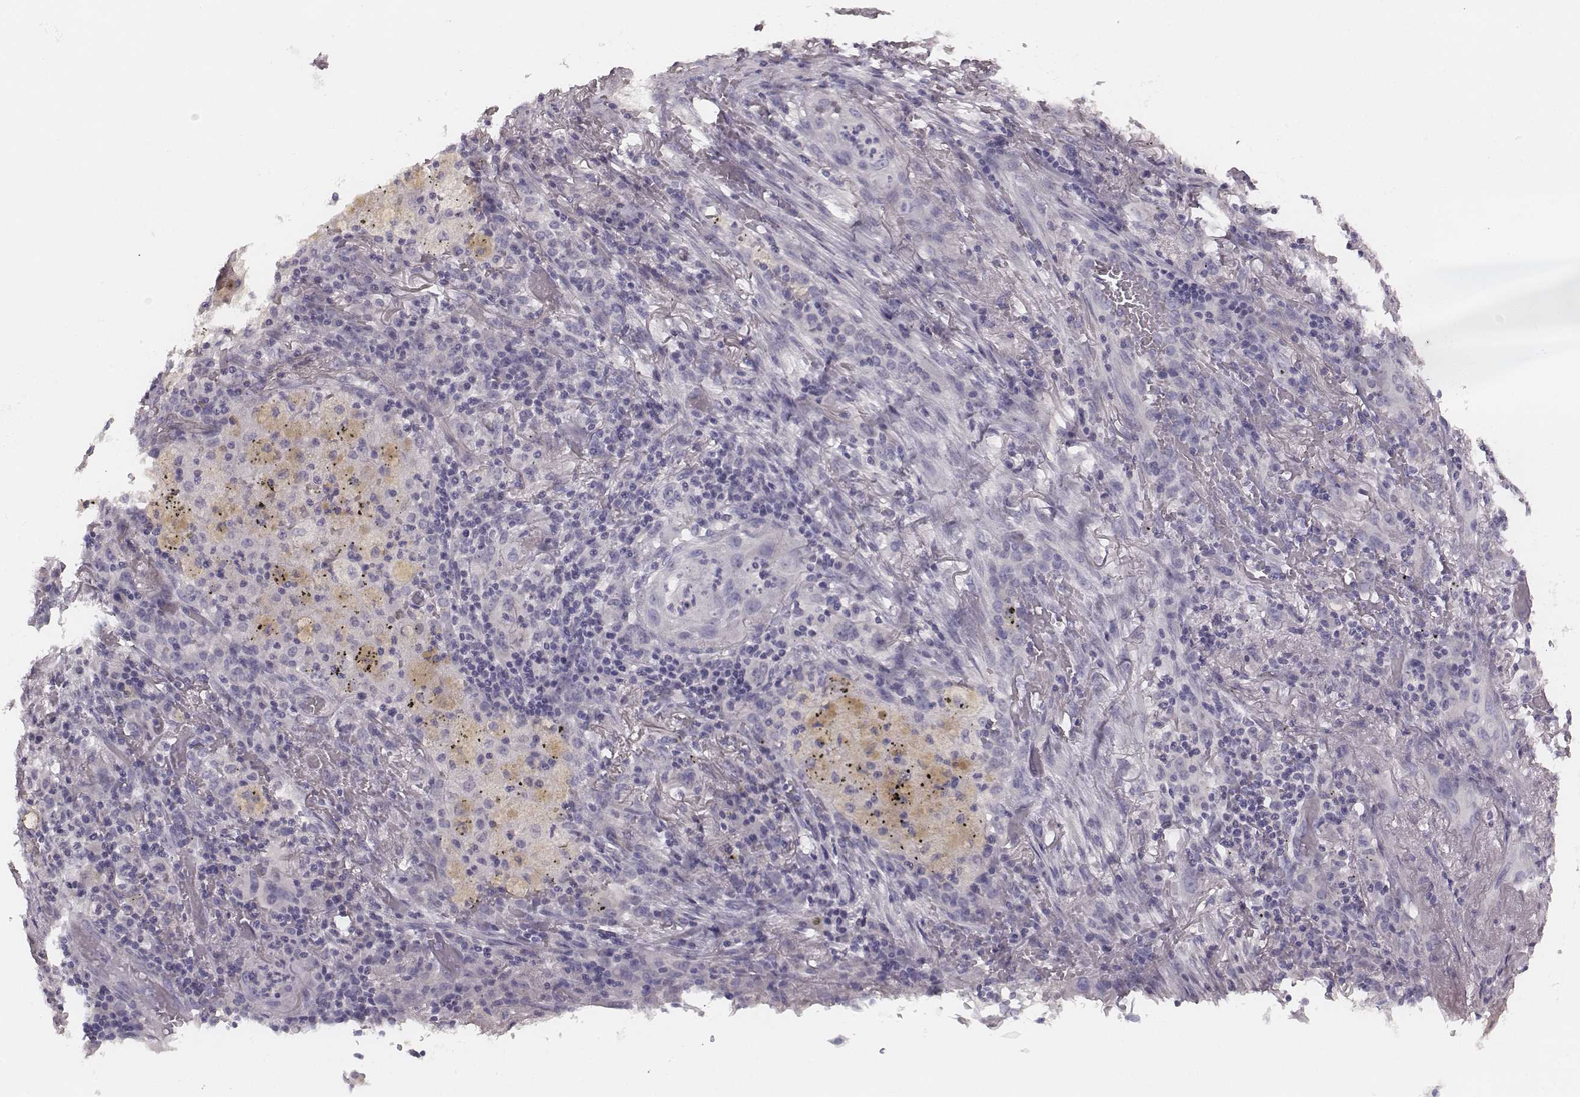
{"staining": {"intensity": "negative", "quantity": "none", "location": "none"}, "tissue": "lung cancer", "cell_type": "Tumor cells", "image_type": "cancer", "snomed": [{"axis": "morphology", "description": "Squamous cell carcinoma, NOS"}, {"axis": "topography", "description": "Lung"}], "caption": "Protein analysis of squamous cell carcinoma (lung) shows no significant staining in tumor cells. (Brightfield microscopy of DAB immunohistochemistry (IHC) at high magnification).", "gene": "ZP4", "patient": {"sex": "female", "age": 47}}